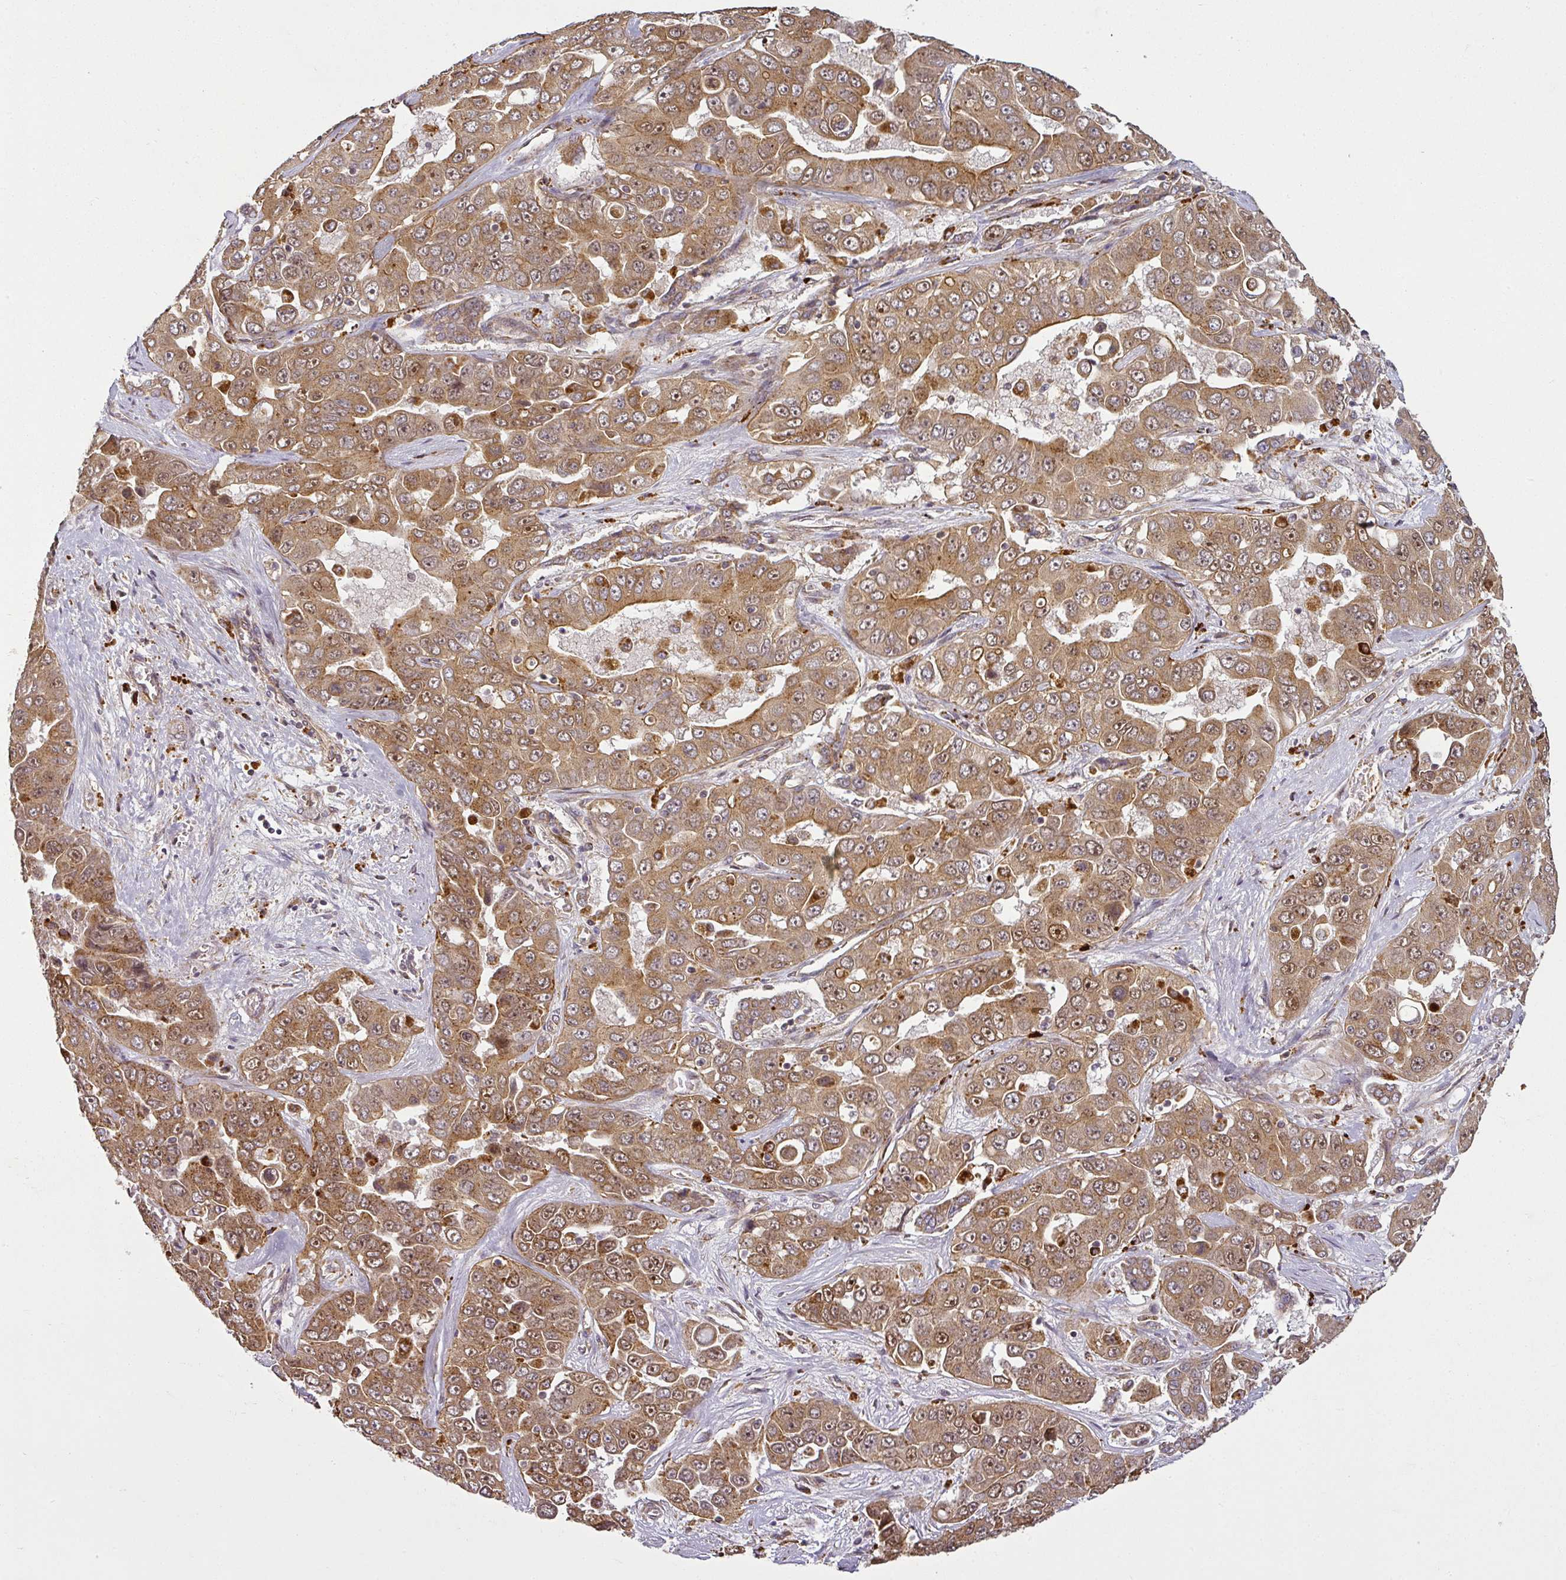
{"staining": {"intensity": "moderate", "quantity": ">75%", "location": "cytoplasmic/membranous,nuclear"}, "tissue": "liver cancer", "cell_type": "Tumor cells", "image_type": "cancer", "snomed": [{"axis": "morphology", "description": "Cholangiocarcinoma"}, {"axis": "topography", "description": "Liver"}], "caption": "Liver cancer was stained to show a protein in brown. There is medium levels of moderate cytoplasmic/membranous and nuclear expression in approximately >75% of tumor cells.", "gene": "DIMT1", "patient": {"sex": "female", "age": 52}}